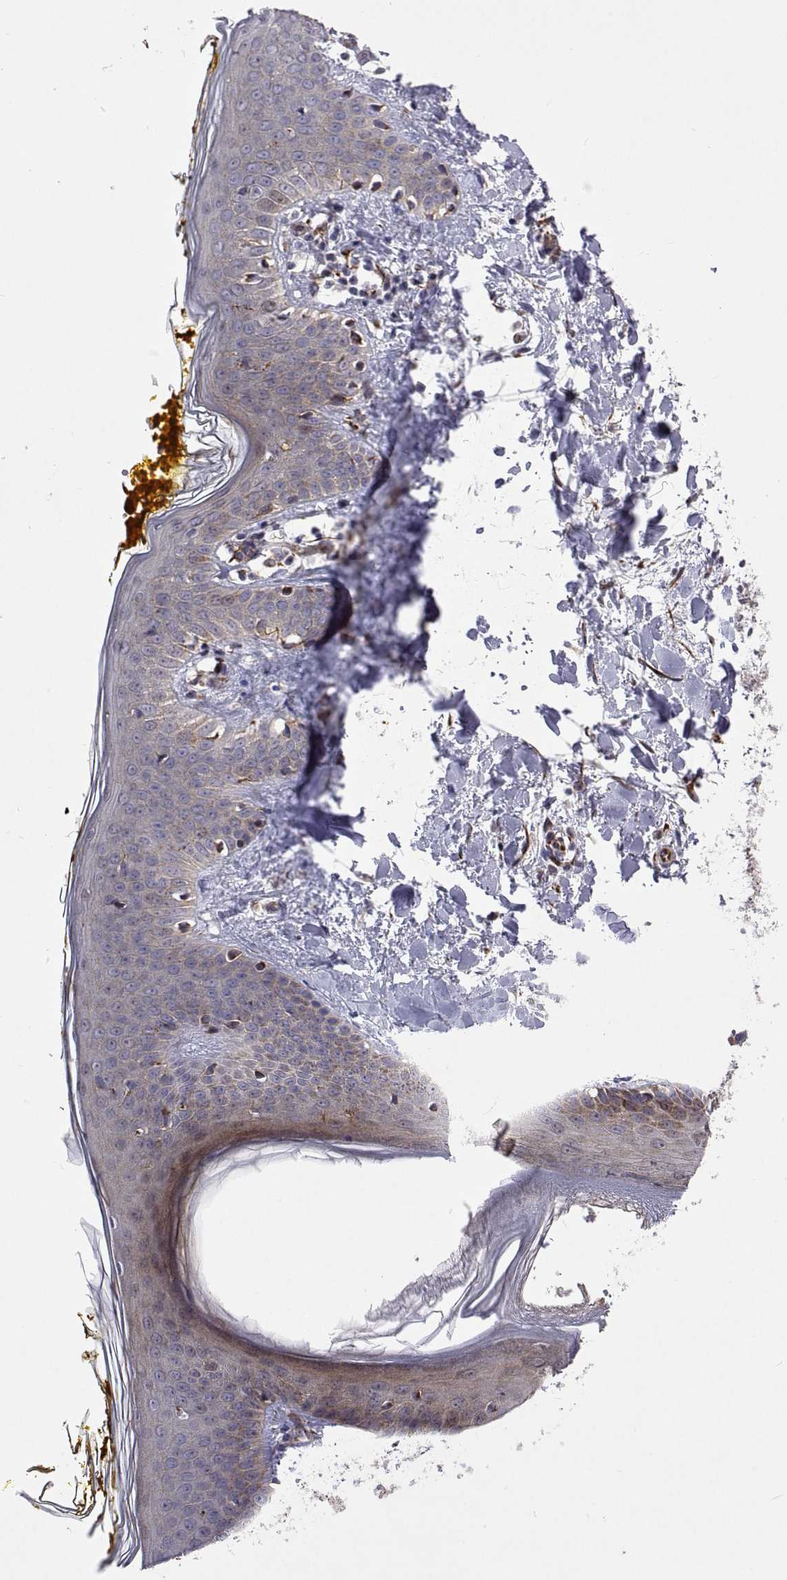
{"staining": {"intensity": "negative", "quantity": "none", "location": "none"}, "tissue": "skin", "cell_type": "Fibroblasts", "image_type": "normal", "snomed": [{"axis": "morphology", "description": "Normal tissue, NOS"}, {"axis": "topography", "description": "Skin"}], "caption": "Micrograph shows no protein expression in fibroblasts of unremarkable skin.", "gene": "DHTKD1", "patient": {"sex": "female", "age": 34}}